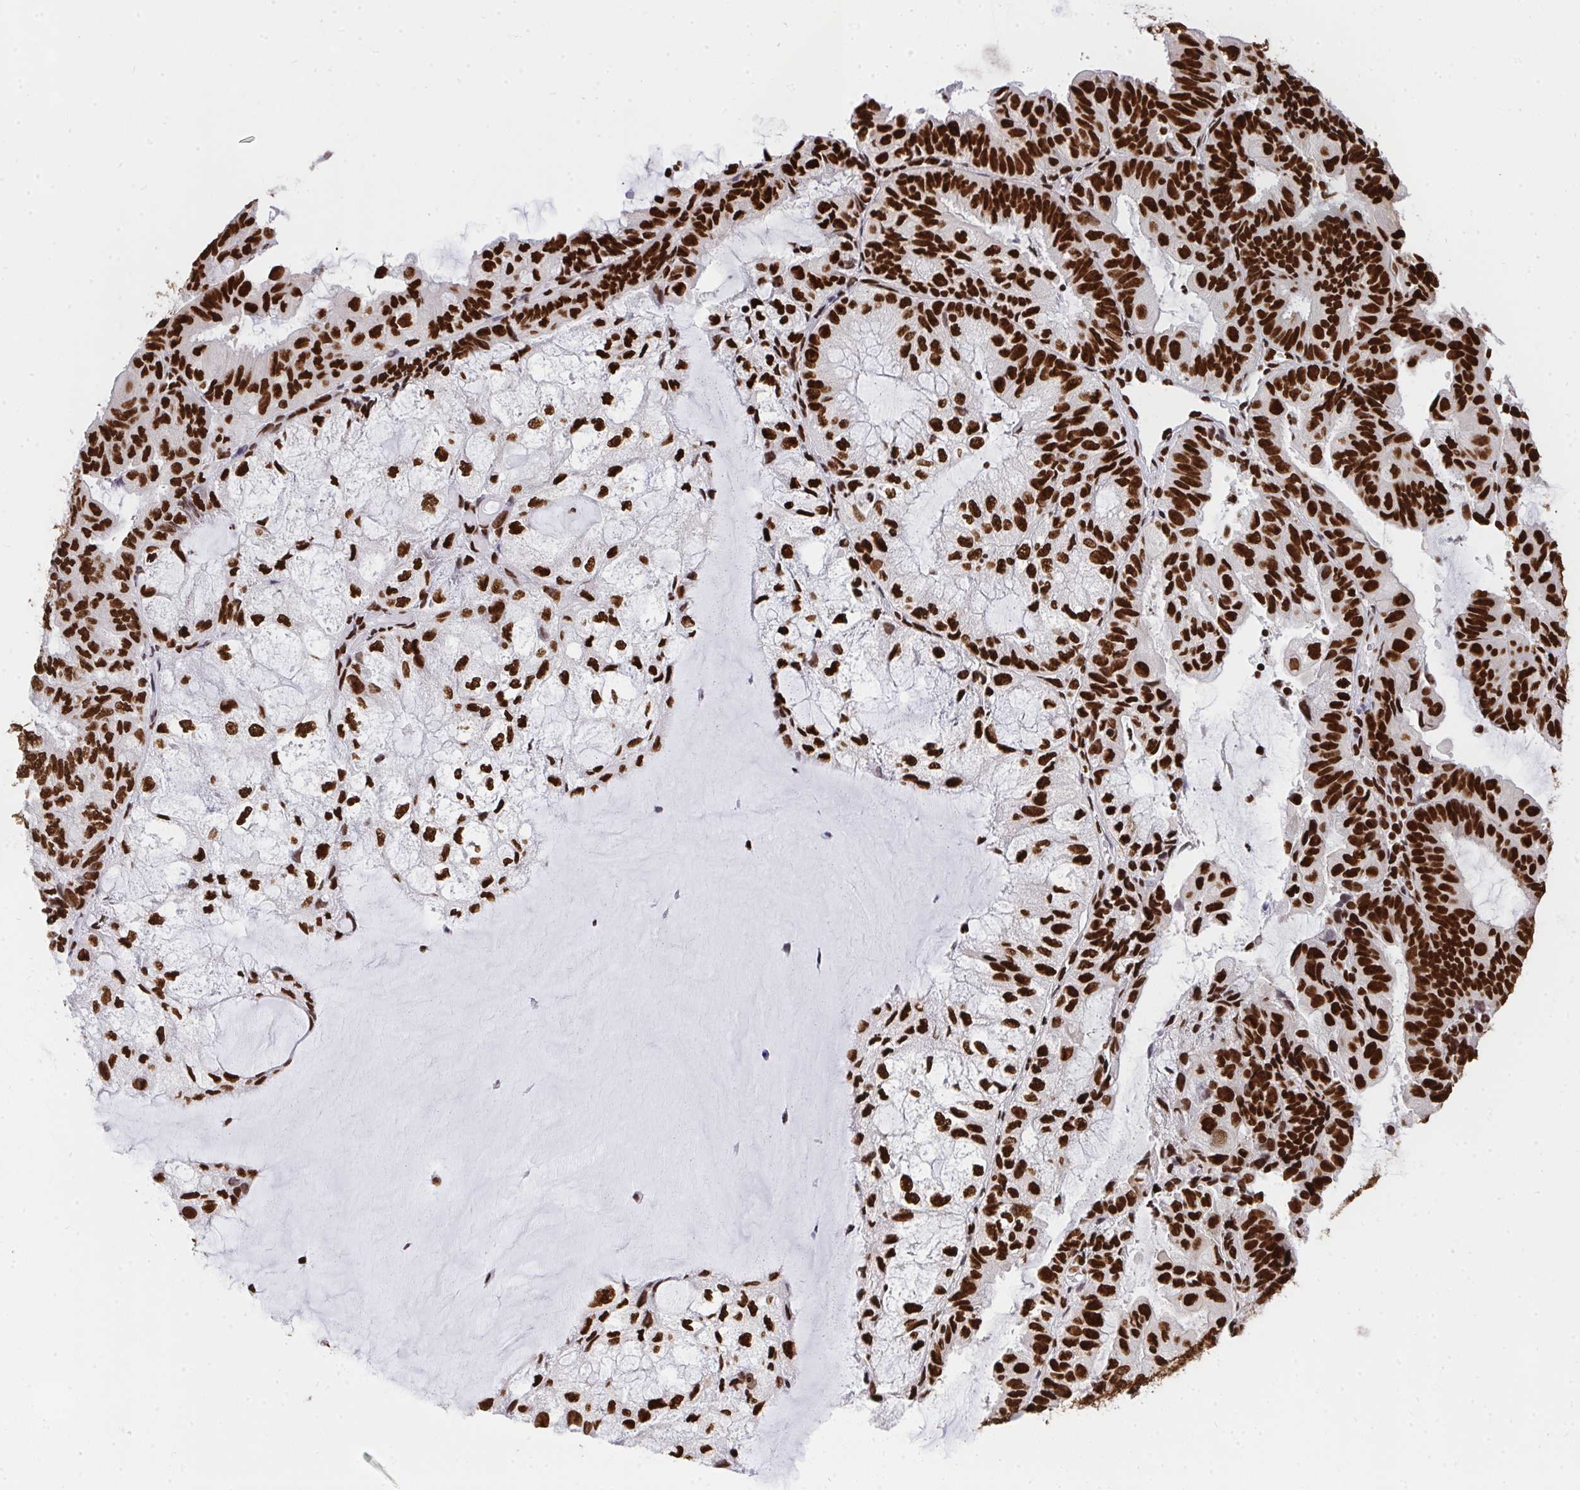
{"staining": {"intensity": "strong", "quantity": ">75%", "location": "nuclear"}, "tissue": "endometrial cancer", "cell_type": "Tumor cells", "image_type": "cancer", "snomed": [{"axis": "morphology", "description": "Adenocarcinoma, NOS"}, {"axis": "topography", "description": "Endometrium"}], "caption": "Brown immunohistochemical staining in endometrial cancer (adenocarcinoma) demonstrates strong nuclear staining in approximately >75% of tumor cells.", "gene": "HNRNPL", "patient": {"sex": "female", "age": 81}}